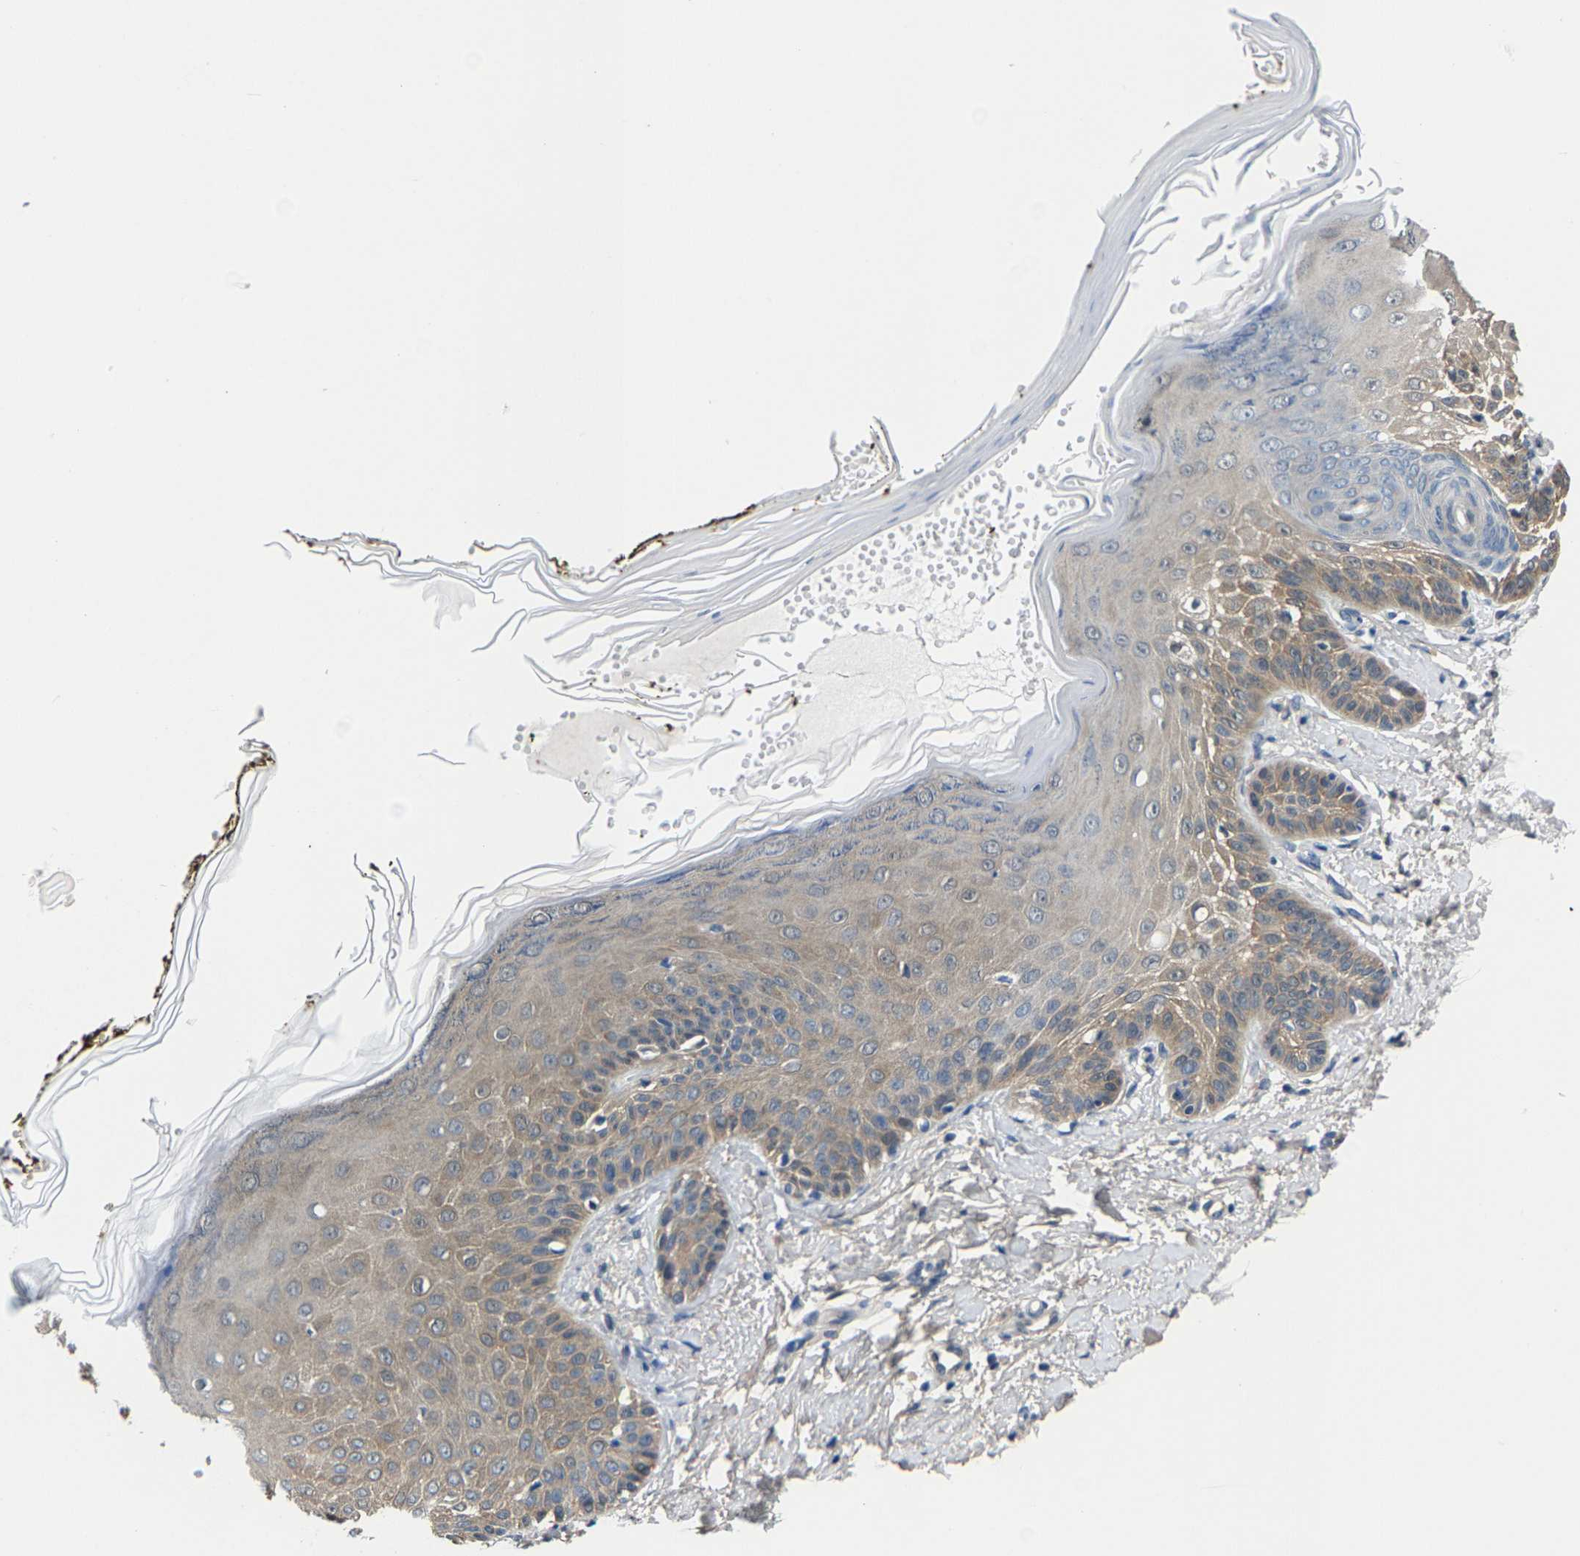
{"staining": {"intensity": "negative", "quantity": "none", "location": "none"}, "tissue": "skin", "cell_type": "Fibroblasts", "image_type": "normal", "snomed": [{"axis": "morphology", "description": "Normal tissue, NOS"}, {"axis": "topography", "description": "Skin"}, {"axis": "topography", "description": "Peripheral nerve tissue"}], "caption": "Immunohistochemistry micrograph of benign skin: human skin stained with DAB shows no significant protein expression in fibroblasts.", "gene": "SSH3", "patient": {"sex": "male", "age": 24}}